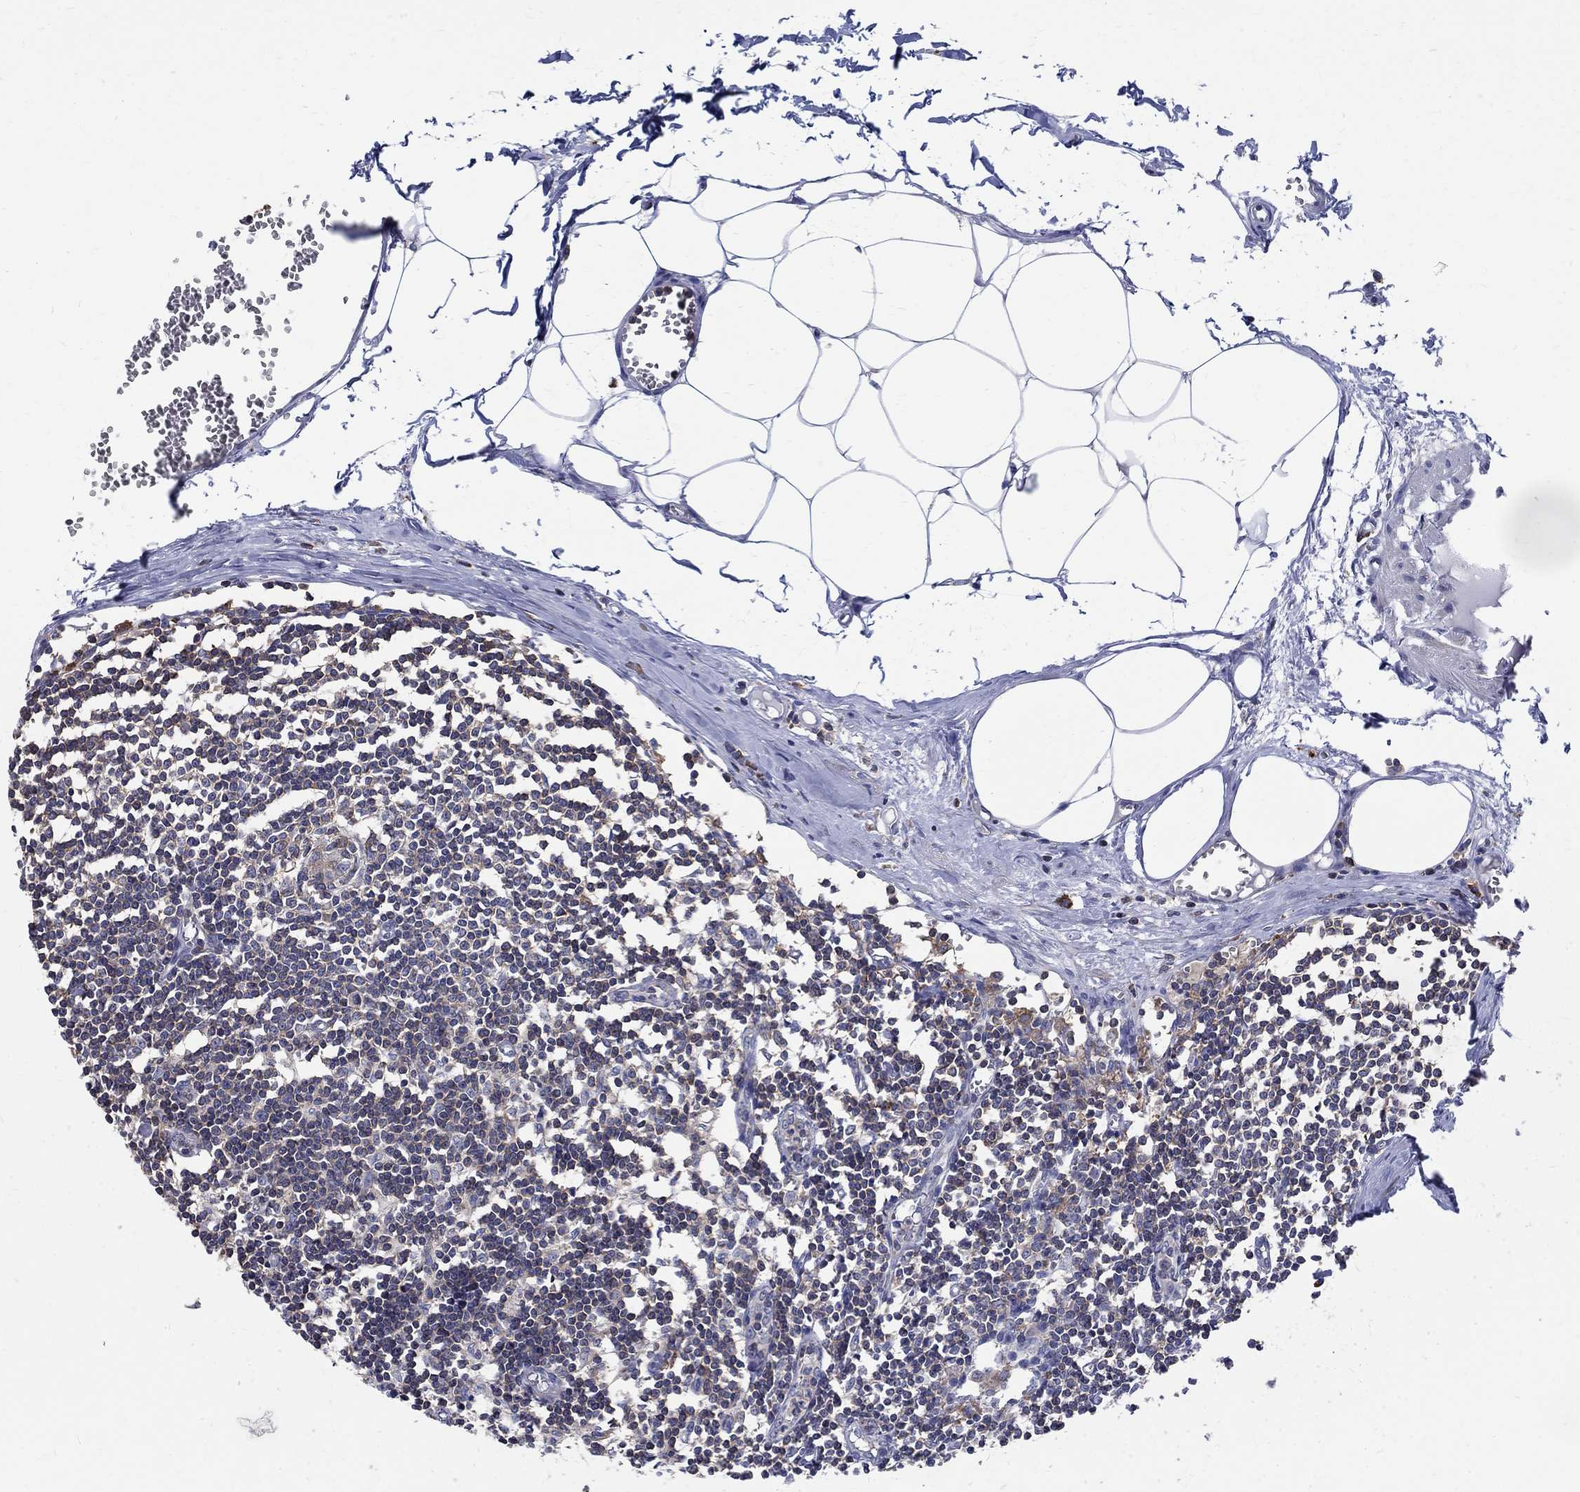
{"staining": {"intensity": "moderate", "quantity": "<25%", "location": "cytoplasmic/membranous"}, "tissue": "lymph node", "cell_type": "Germinal center cells", "image_type": "normal", "snomed": [{"axis": "morphology", "description": "Normal tissue, NOS"}, {"axis": "topography", "description": "Lymph node"}], "caption": "IHC histopathology image of normal lymph node: human lymph node stained using immunohistochemistry (IHC) exhibits low levels of moderate protein expression localized specifically in the cytoplasmic/membranous of germinal center cells, appearing as a cytoplasmic/membranous brown color.", "gene": "AGAP2", "patient": {"sex": "male", "age": 59}}